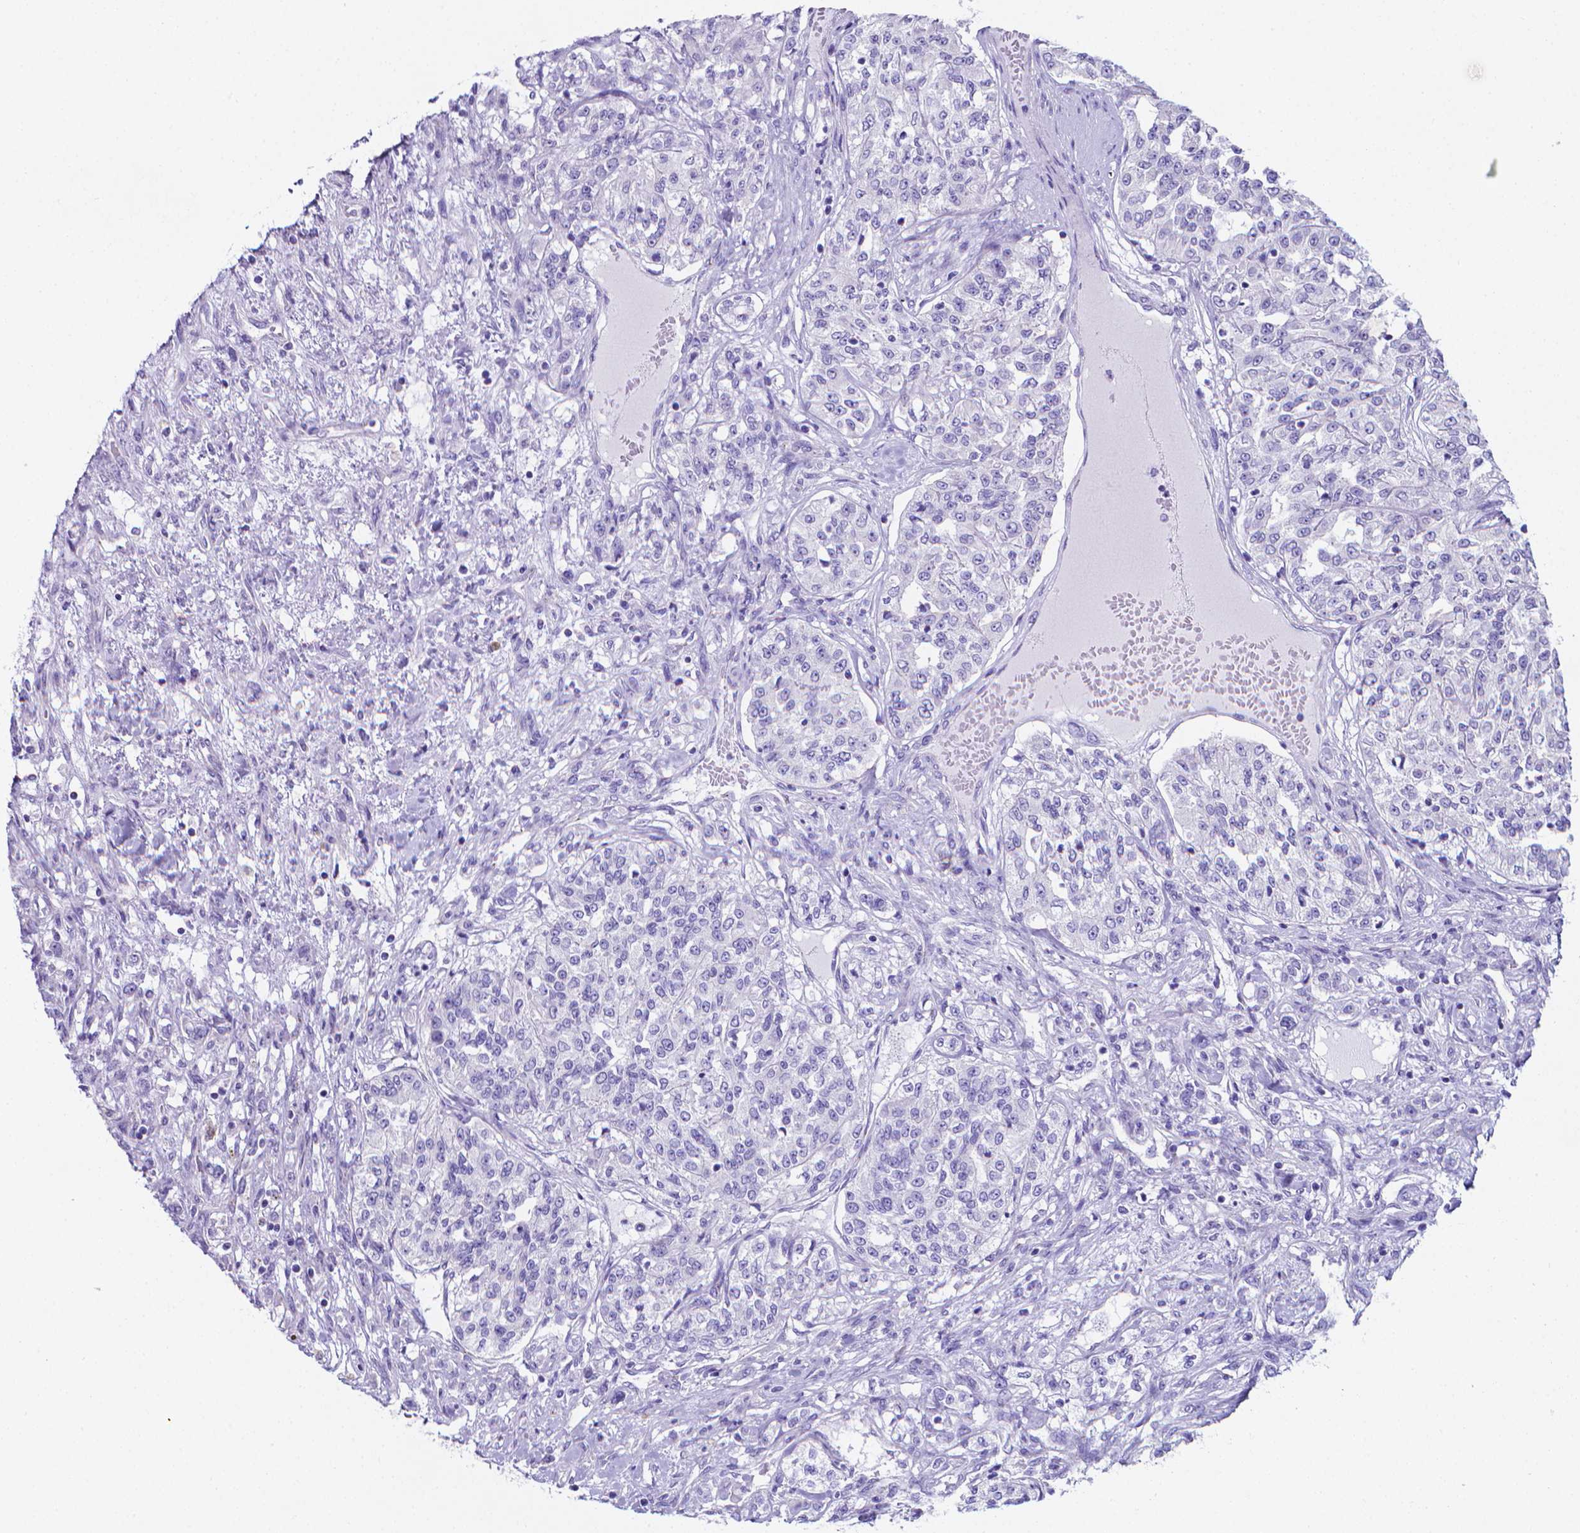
{"staining": {"intensity": "negative", "quantity": "none", "location": "none"}, "tissue": "renal cancer", "cell_type": "Tumor cells", "image_type": "cancer", "snomed": [{"axis": "morphology", "description": "Adenocarcinoma, NOS"}, {"axis": "topography", "description": "Kidney"}], "caption": "This is an immunohistochemistry photomicrograph of human adenocarcinoma (renal). There is no staining in tumor cells.", "gene": "LRRC73", "patient": {"sex": "female", "age": 63}}